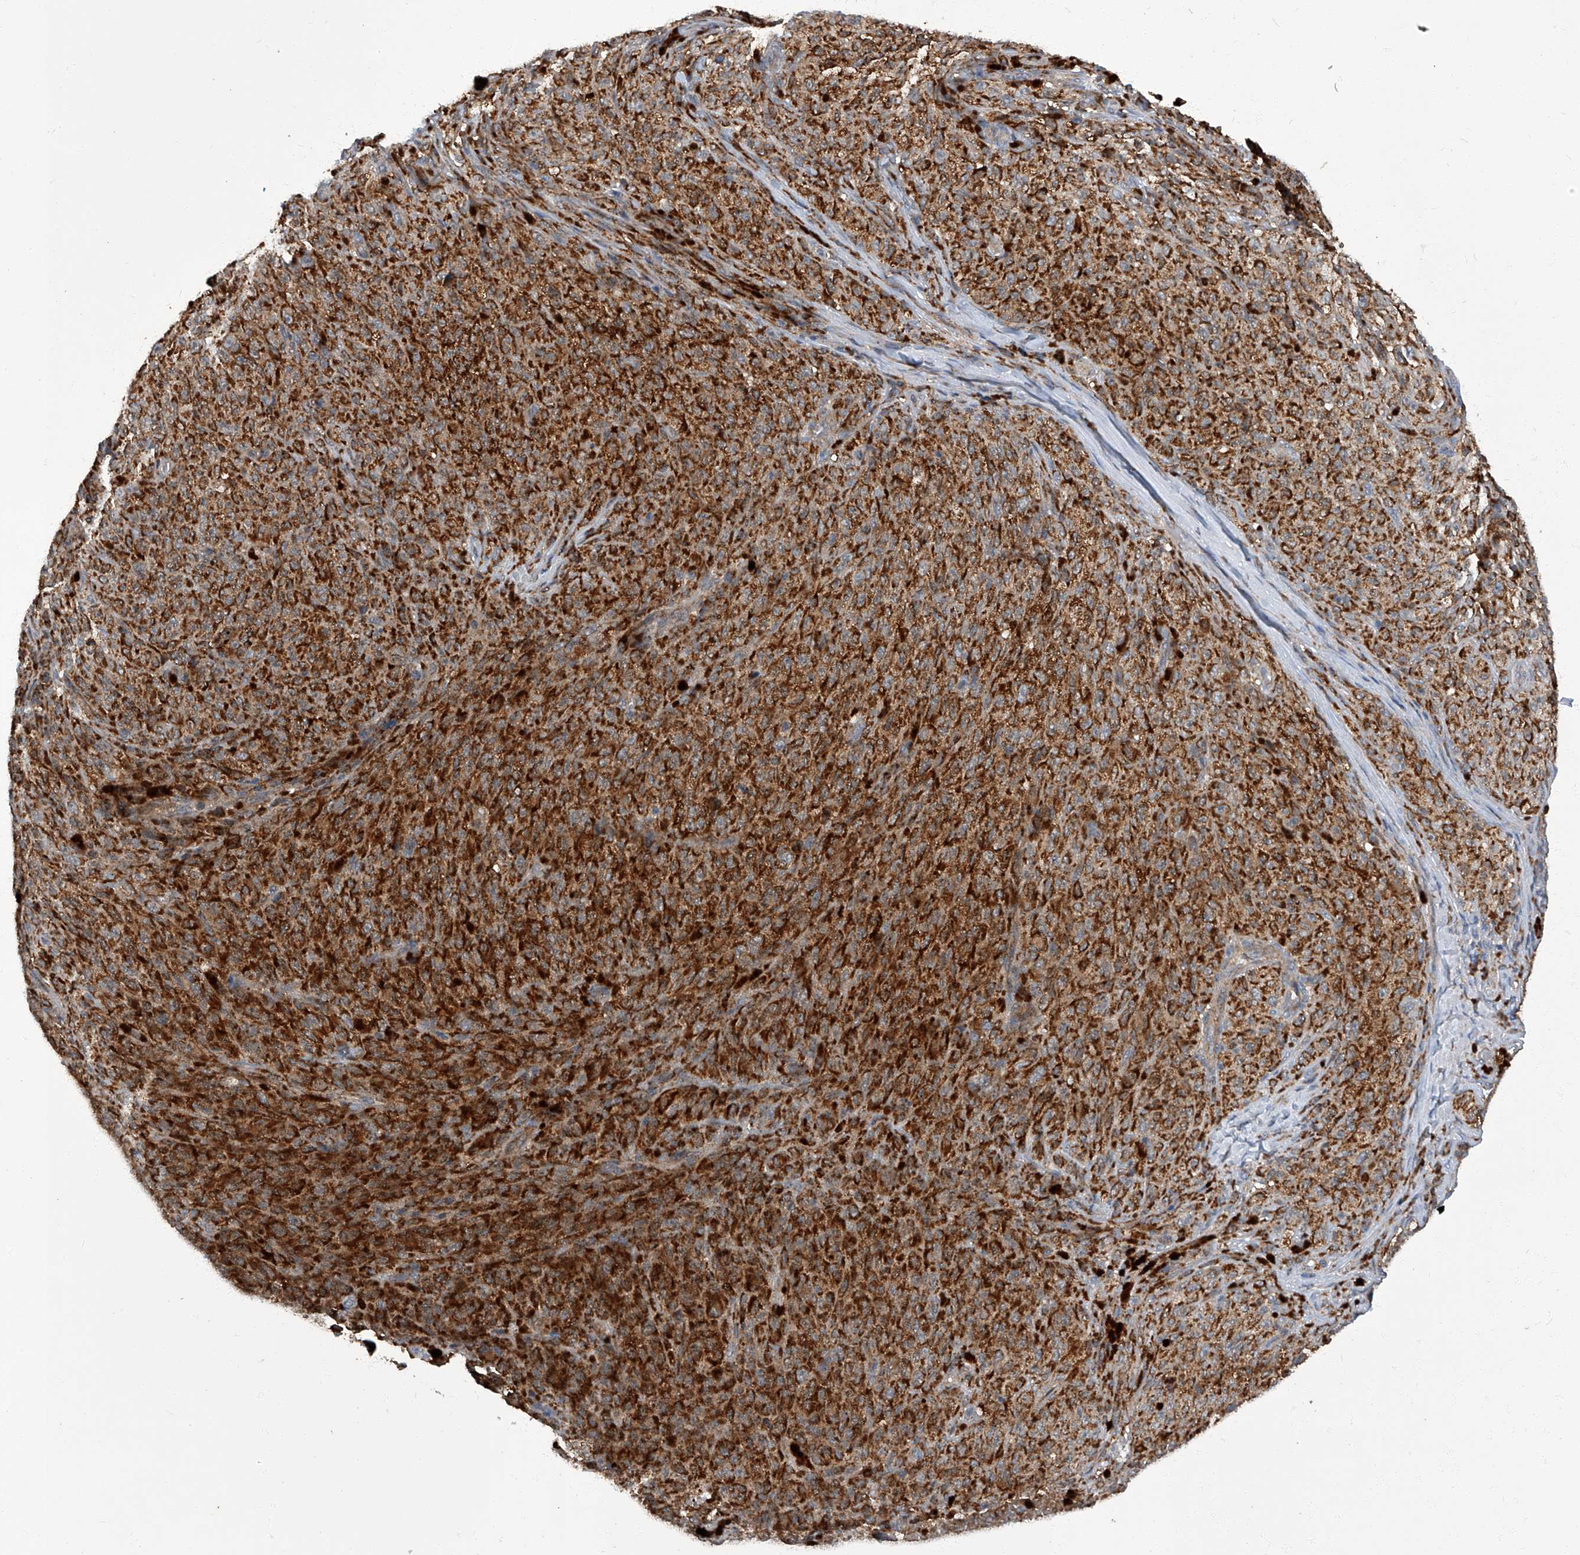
{"staining": {"intensity": "strong", "quantity": ">75%", "location": "cytoplasmic/membranous"}, "tissue": "melanoma", "cell_type": "Tumor cells", "image_type": "cancer", "snomed": [{"axis": "morphology", "description": "Malignant melanoma, NOS"}, {"axis": "topography", "description": "Skin"}], "caption": "Malignant melanoma stained with a protein marker exhibits strong staining in tumor cells.", "gene": "TNFRSF13B", "patient": {"sex": "female", "age": 82}}